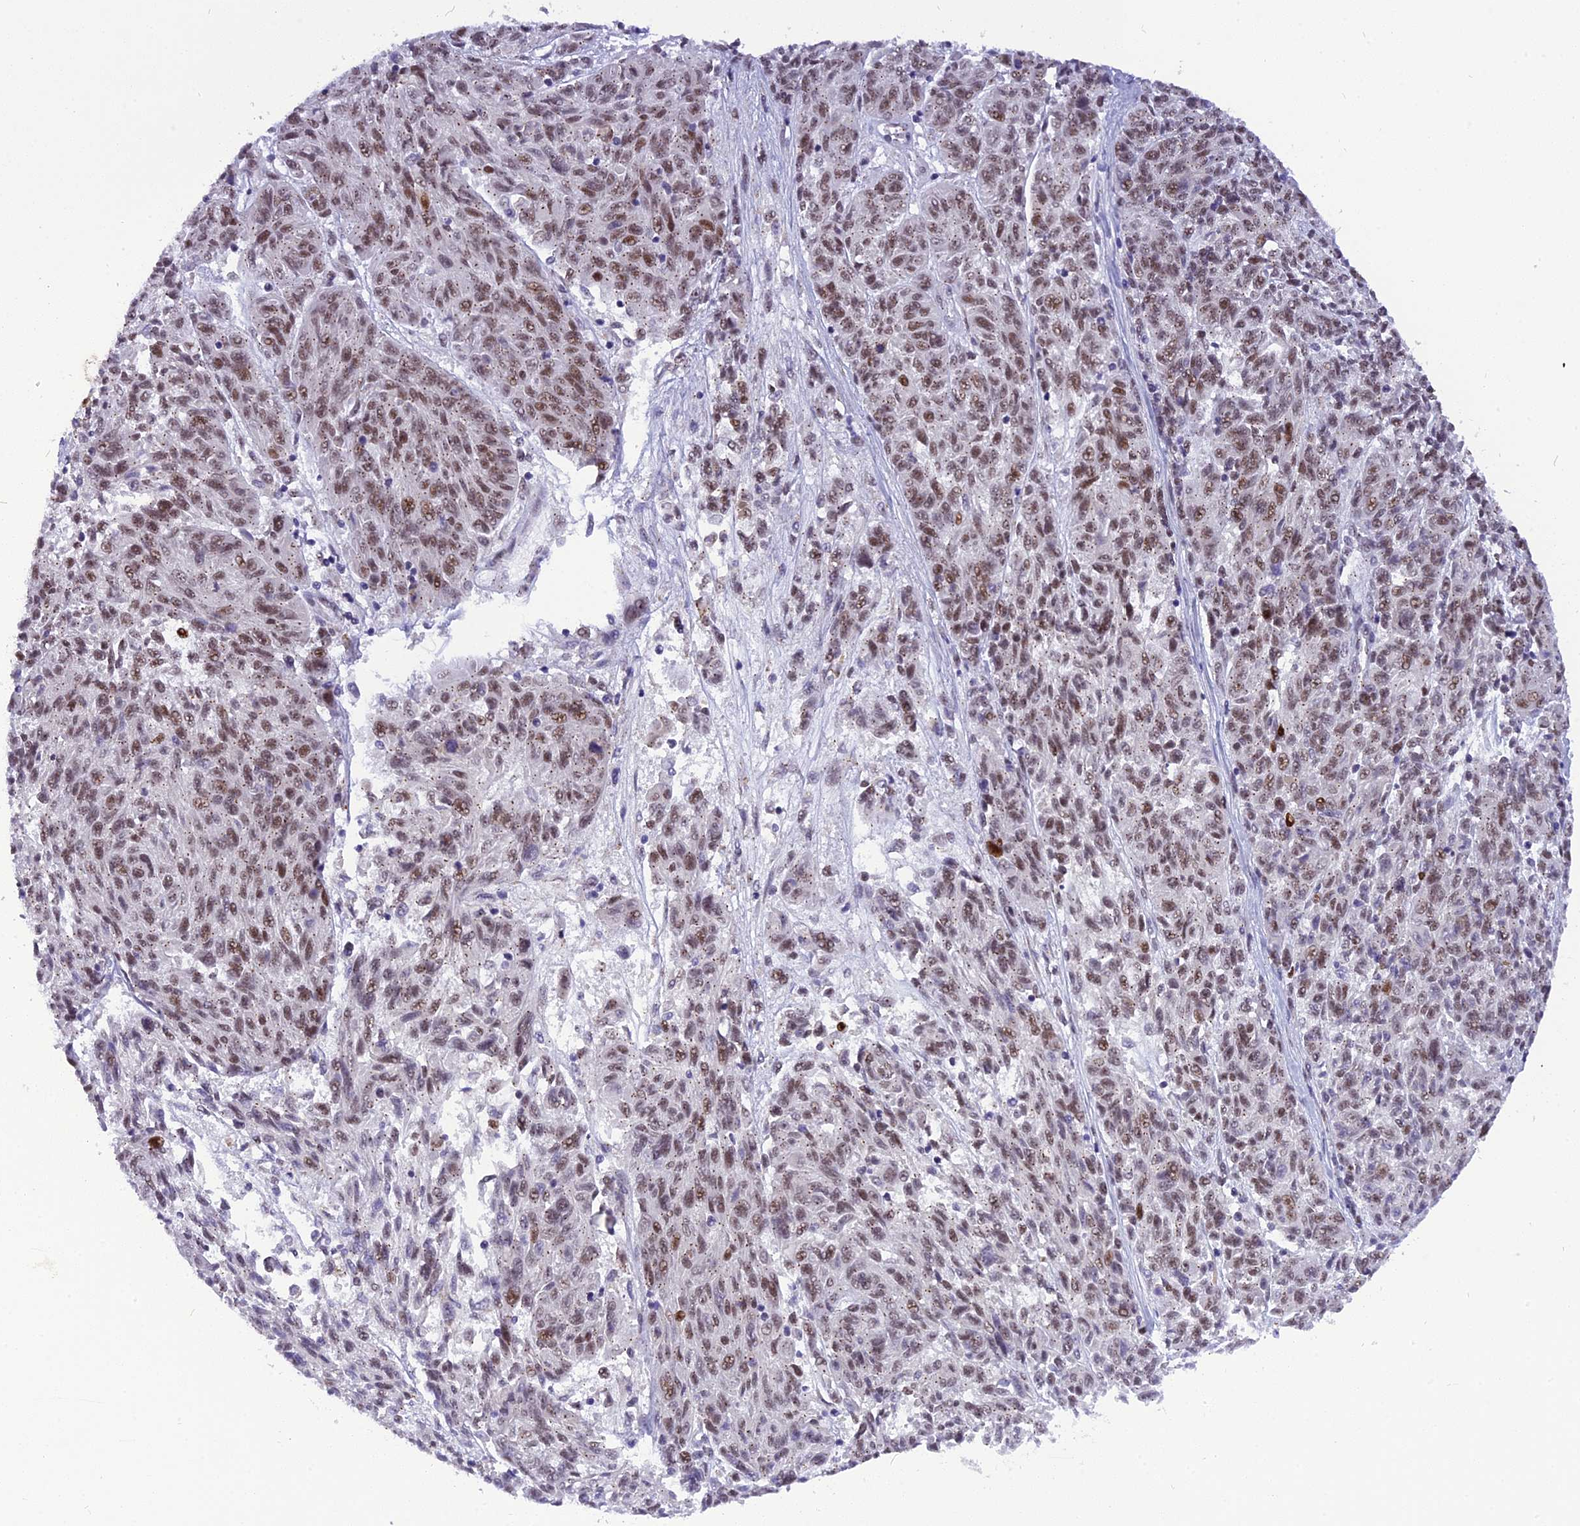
{"staining": {"intensity": "moderate", "quantity": ">75%", "location": "nuclear"}, "tissue": "melanoma", "cell_type": "Tumor cells", "image_type": "cancer", "snomed": [{"axis": "morphology", "description": "Malignant melanoma, NOS"}, {"axis": "topography", "description": "Skin"}], "caption": "About >75% of tumor cells in human melanoma display moderate nuclear protein expression as visualized by brown immunohistochemical staining.", "gene": "IRF2BP1", "patient": {"sex": "male", "age": 53}}